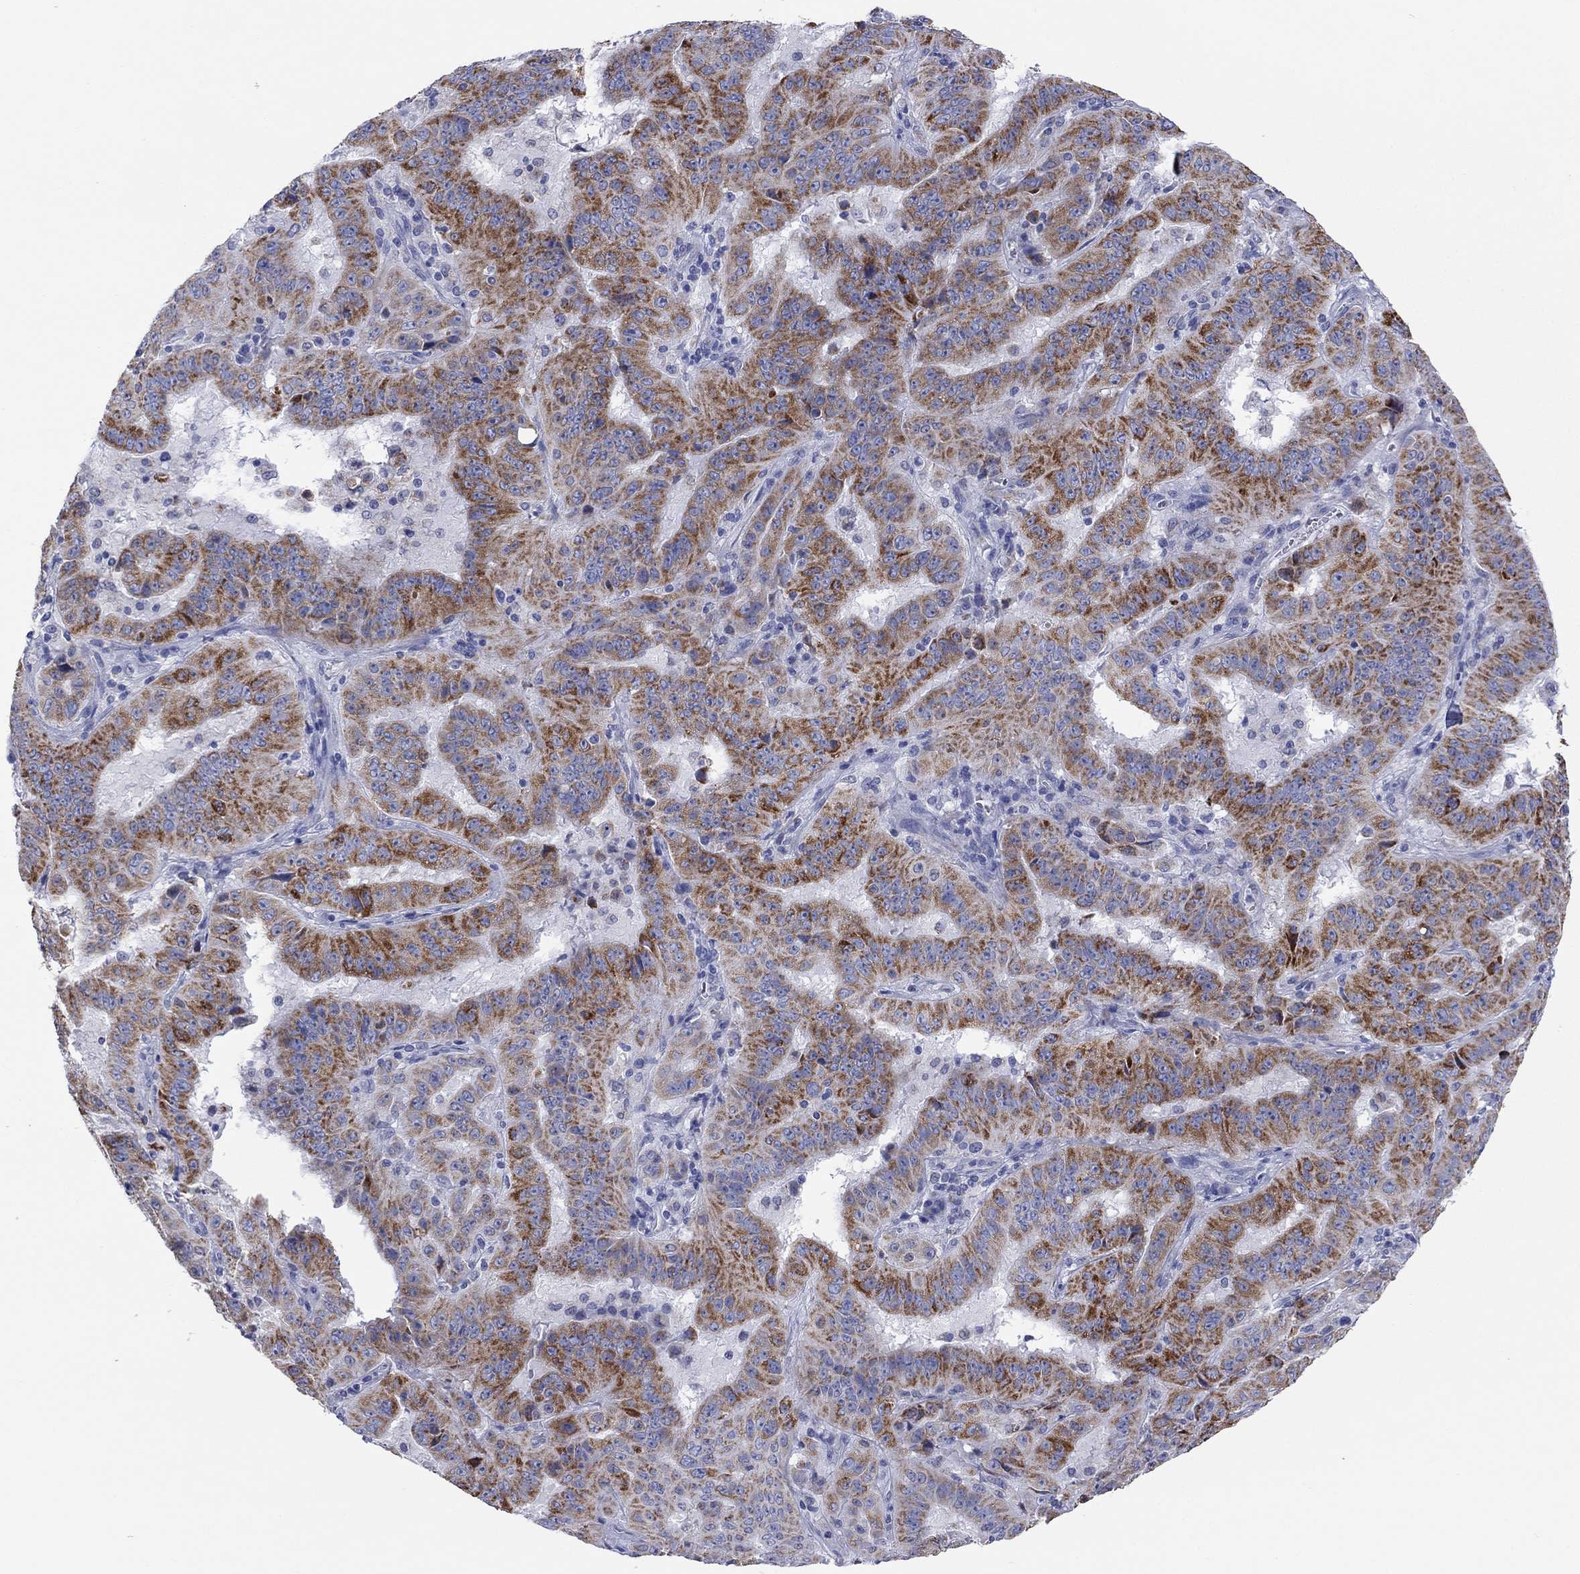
{"staining": {"intensity": "strong", "quantity": "25%-75%", "location": "cytoplasmic/membranous"}, "tissue": "pancreatic cancer", "cell_type": "Tumor cells", "image_type": "cancer", "snomed": [{"axis": "morphology", "description": "Adenocarcinoma, NOS"}, {"axis": "topography", "description": "Pancreas"}], "caption": "Pancreatic adenocarcinoma was stained to show a protein in brown. There is high levels of strong cytoplasmic/membranous staining in about 25%-75% of tumor cells.", "gene": "MGST3", "patient": {"sex": "male", "age": 63}}